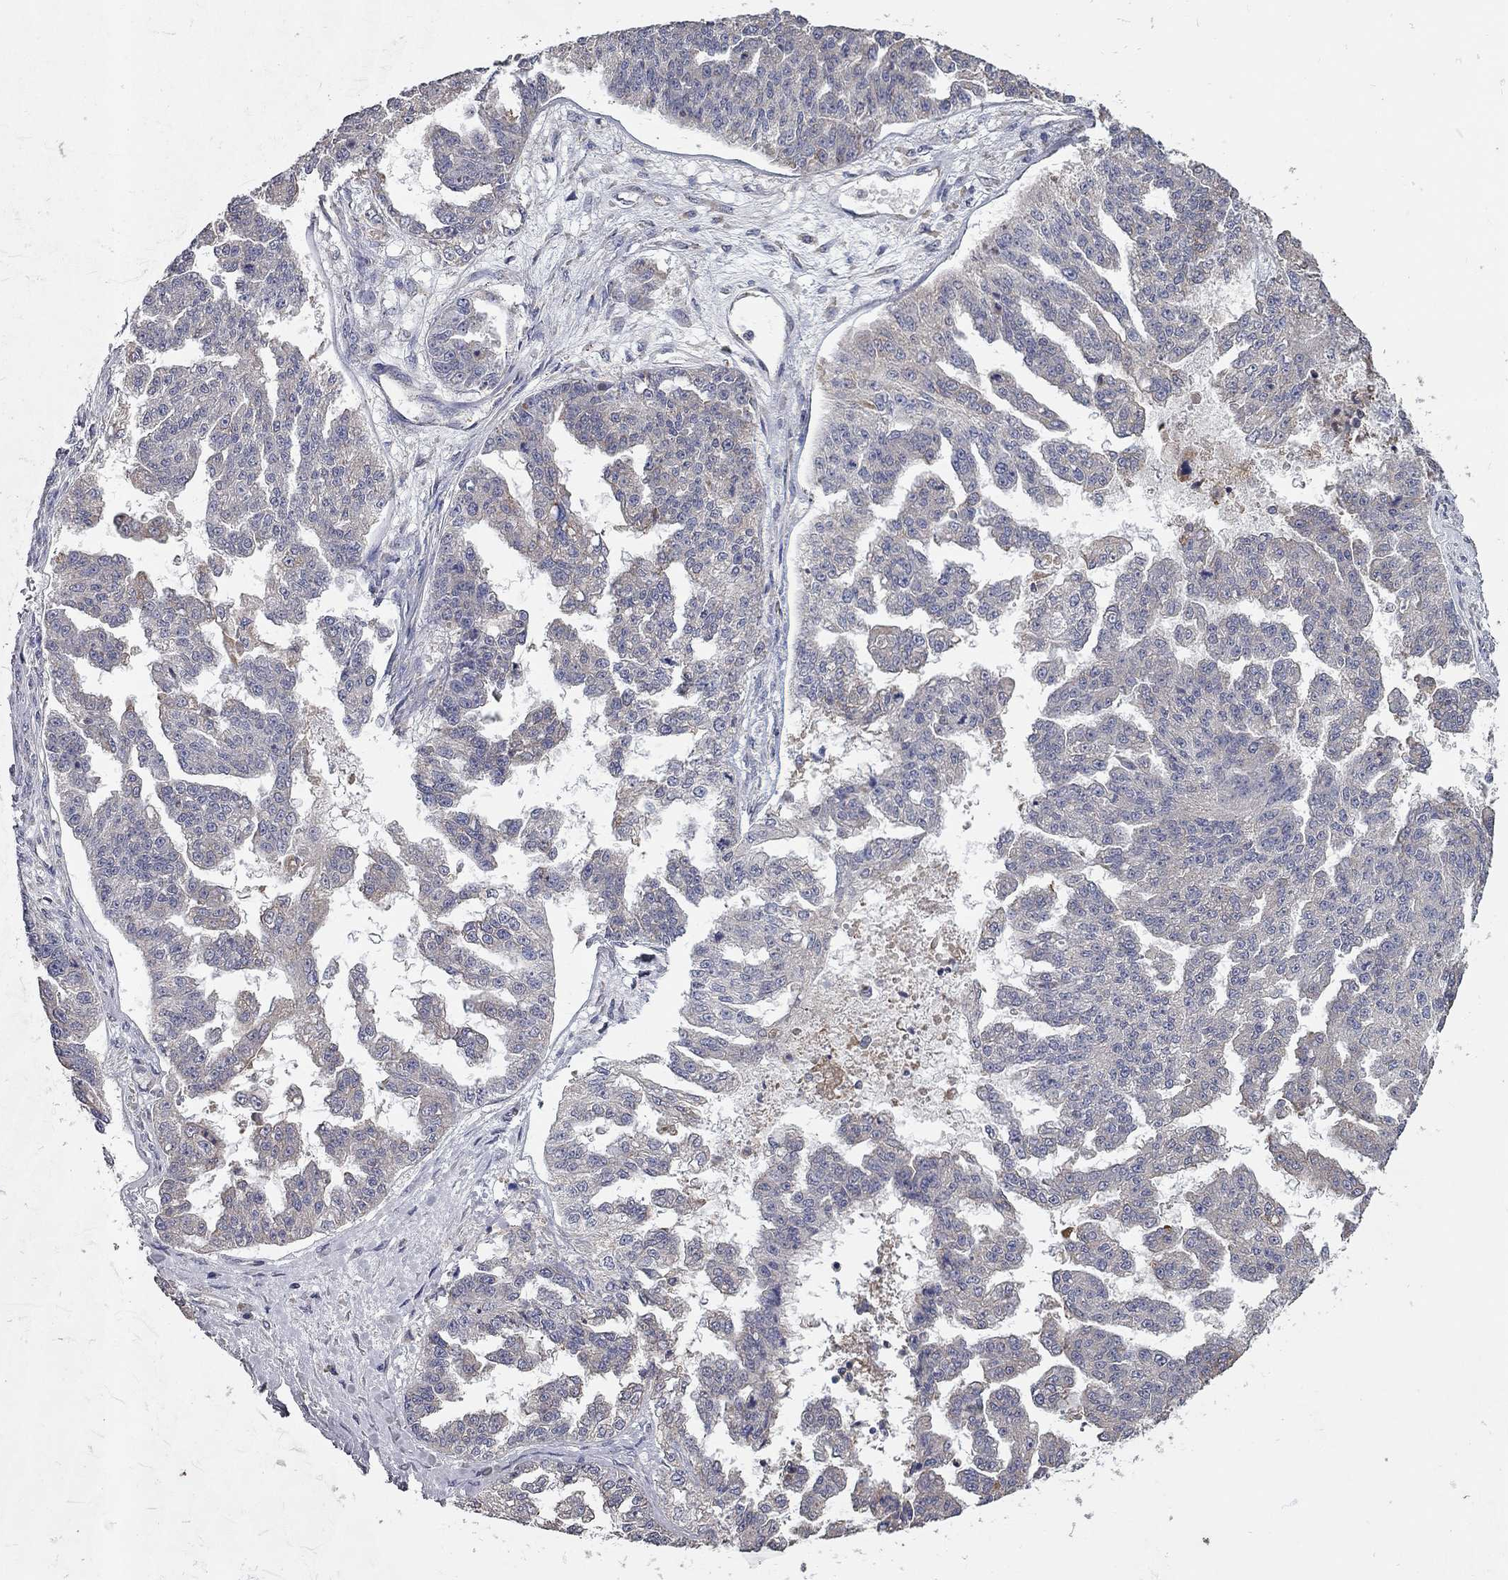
{"staining": {"intensity": "negative", "quantity": "none", "location": "none"}, "tissue": "ovarian cancer", "cell_type": "Tumor cells", "image_type": "cancer", "snomed": [{"axis": "morphology", "description": "Cystadenocarcinoma, serous, NOS"}, {"axis": "topography", "description": "Ovary"}], "caption": "High magnification brightfield microscopy of serous cystadenocarcinoma (ovarian) stained with DAB (3,3'-diaminobenzidine) (brown) and counterstained with hematoxylin (blue): tumor cells show no significant staining.", "gene": "XAGE2", "patient": {"sex": "female", "age": 58}}